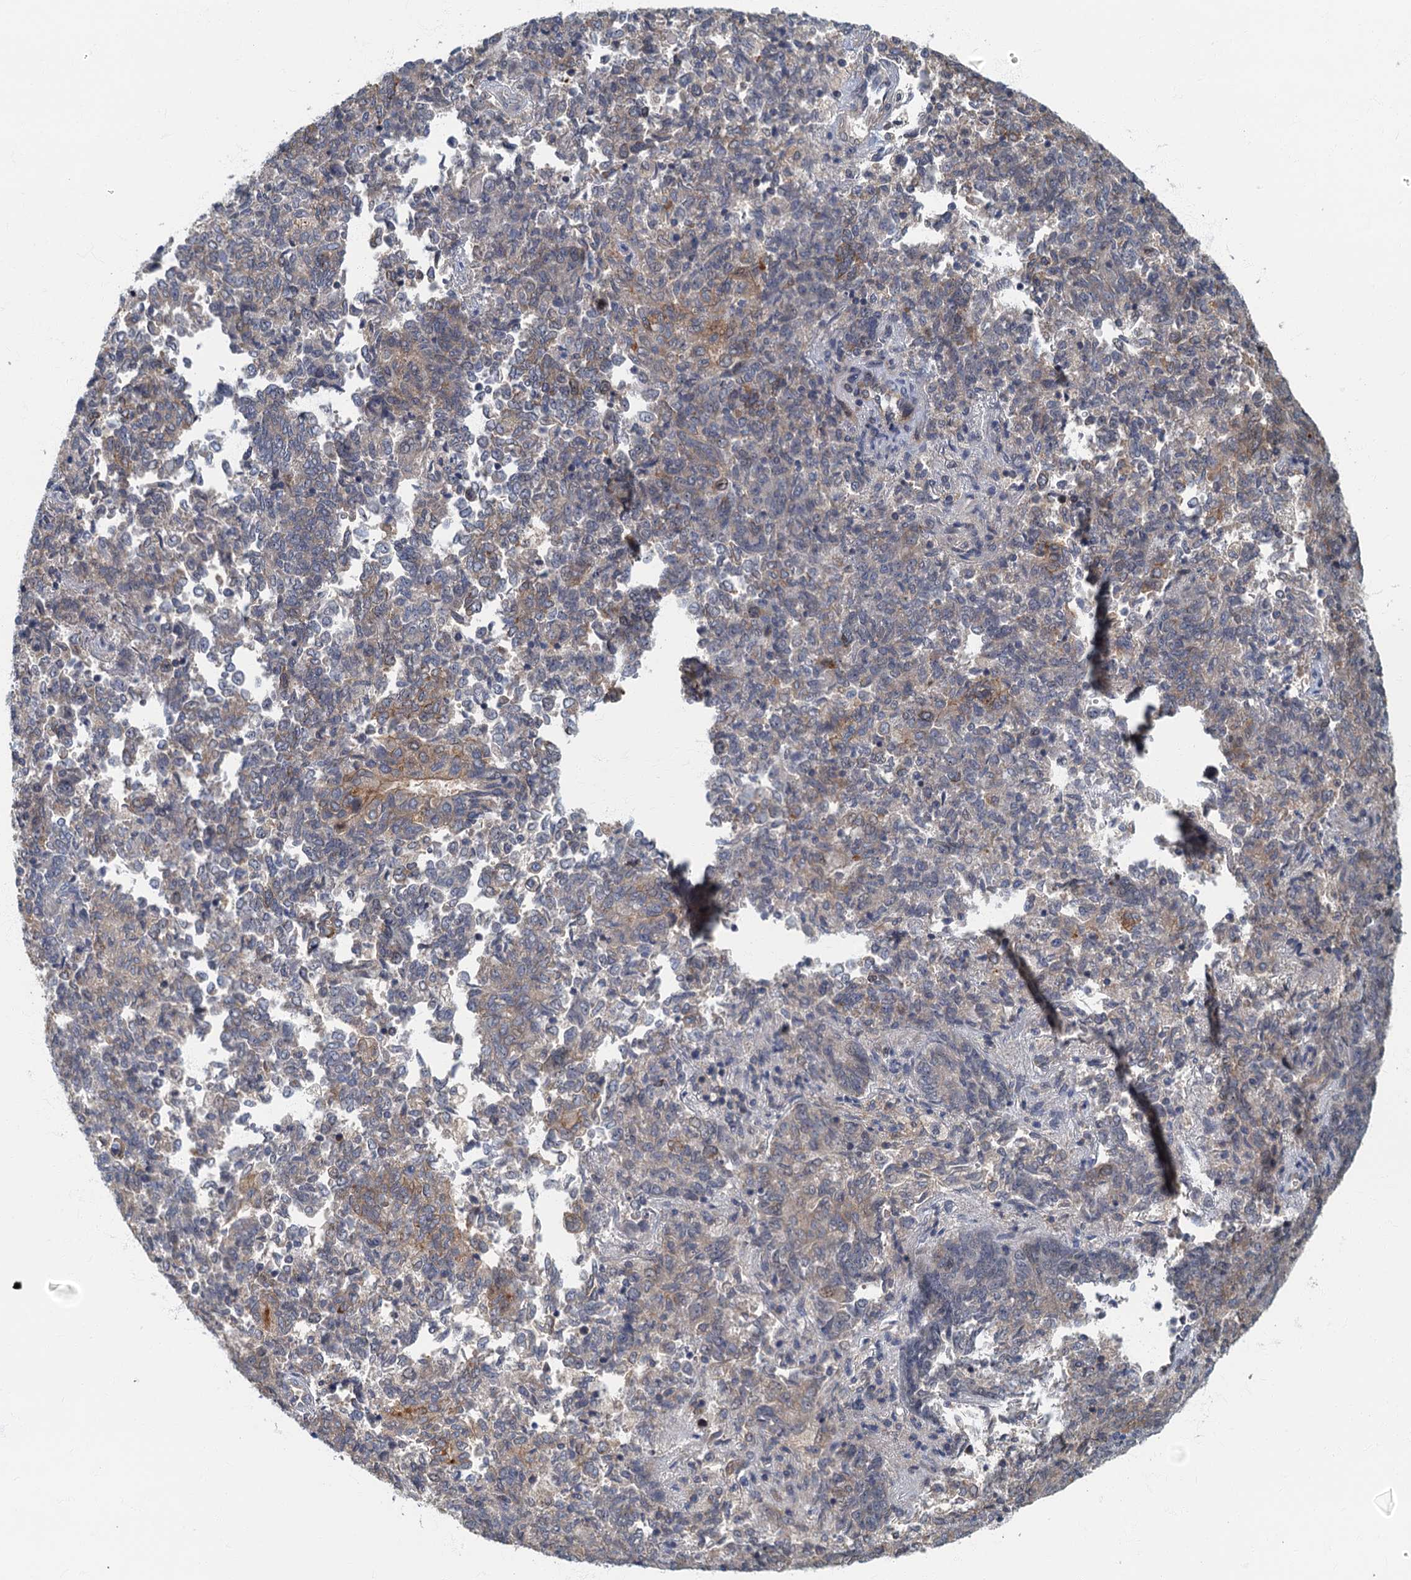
{"staining": {"intensity": "weak", "quantity": "<25%", "location": "cytoplasmic/membranous"}, "tissue": "endometrial cancer", "cell_type": "Tumor cells", "image_type": "cancer", "snomed": [{"axis": "morphology", "description": "Adenocarcinoma, NOS"}, {"axis": "topography", "description": "Endometrium"}], "caption": "Immunohistochemistry (IHC) photomicrograph of neoplastic tissue: human endometrial cancer (adenocarcinoma) stained with DAB reveals no significant protein staining in tumor cells.", "gene": "CKAP2L", "patient": {"sex": "female", "age": 80}}